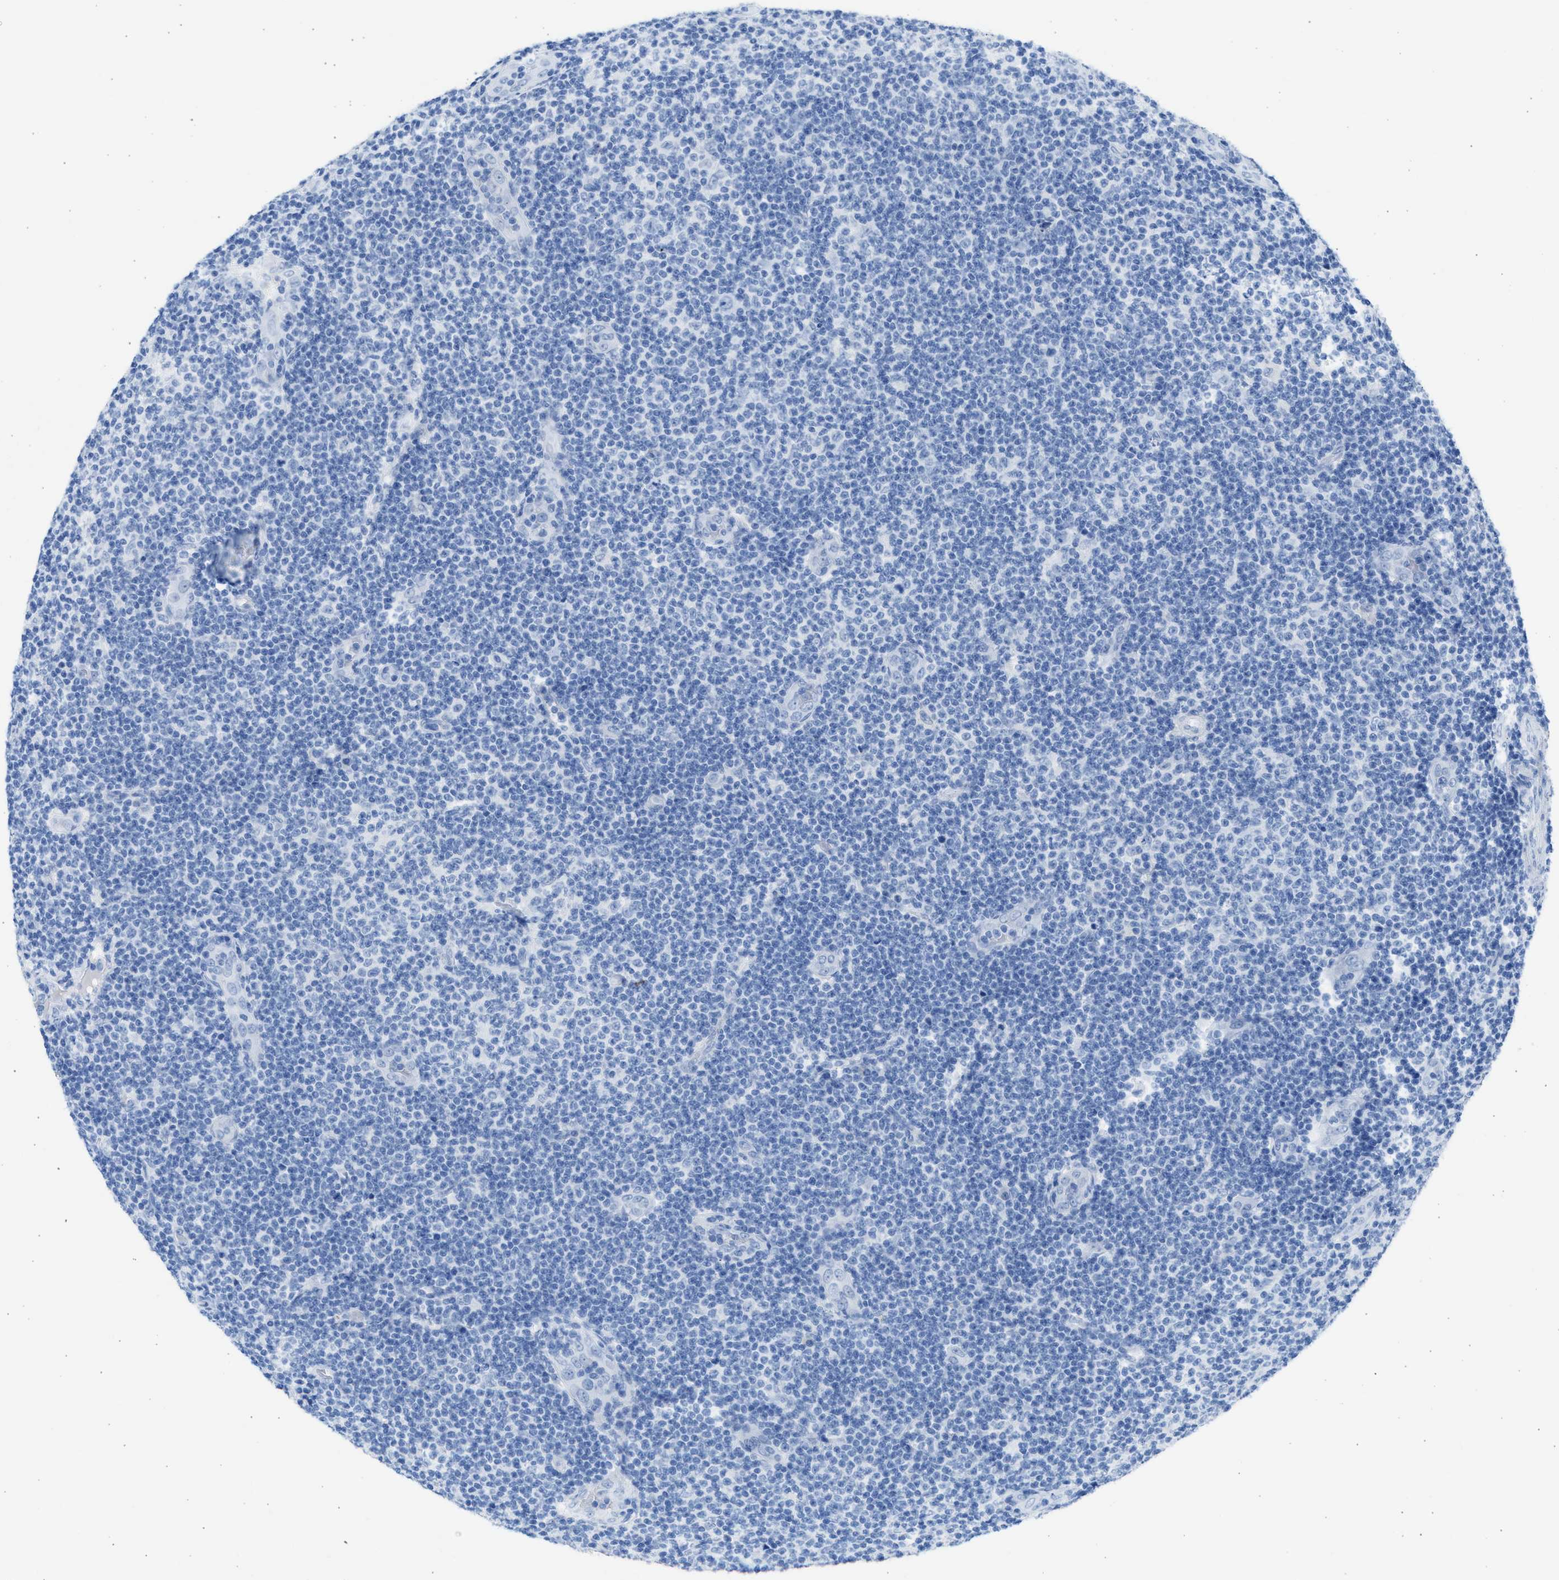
{"staining": {"intensity": "negative", "quantity": "none", "location": "none"}, "tissue": "lymphoma", "cell_type": "Tumor cells", "image_type": "cancer", "snomed": [{"axis": "morphology", "description": "Malignant lymphoma, non-Hodgkin's type, Low grade"}, {"axis": "topography", "description": "Lymph node"}], "caption": "Immunohistochemistry (IHC) image of human malignant lymphoma, non-Hodgkin's type (low-grade) stained for a protein (brown), which exhibits no staining in tumor cells.", "gene": "SPATA3", "patient": {"sex": "male", "age": 83}}